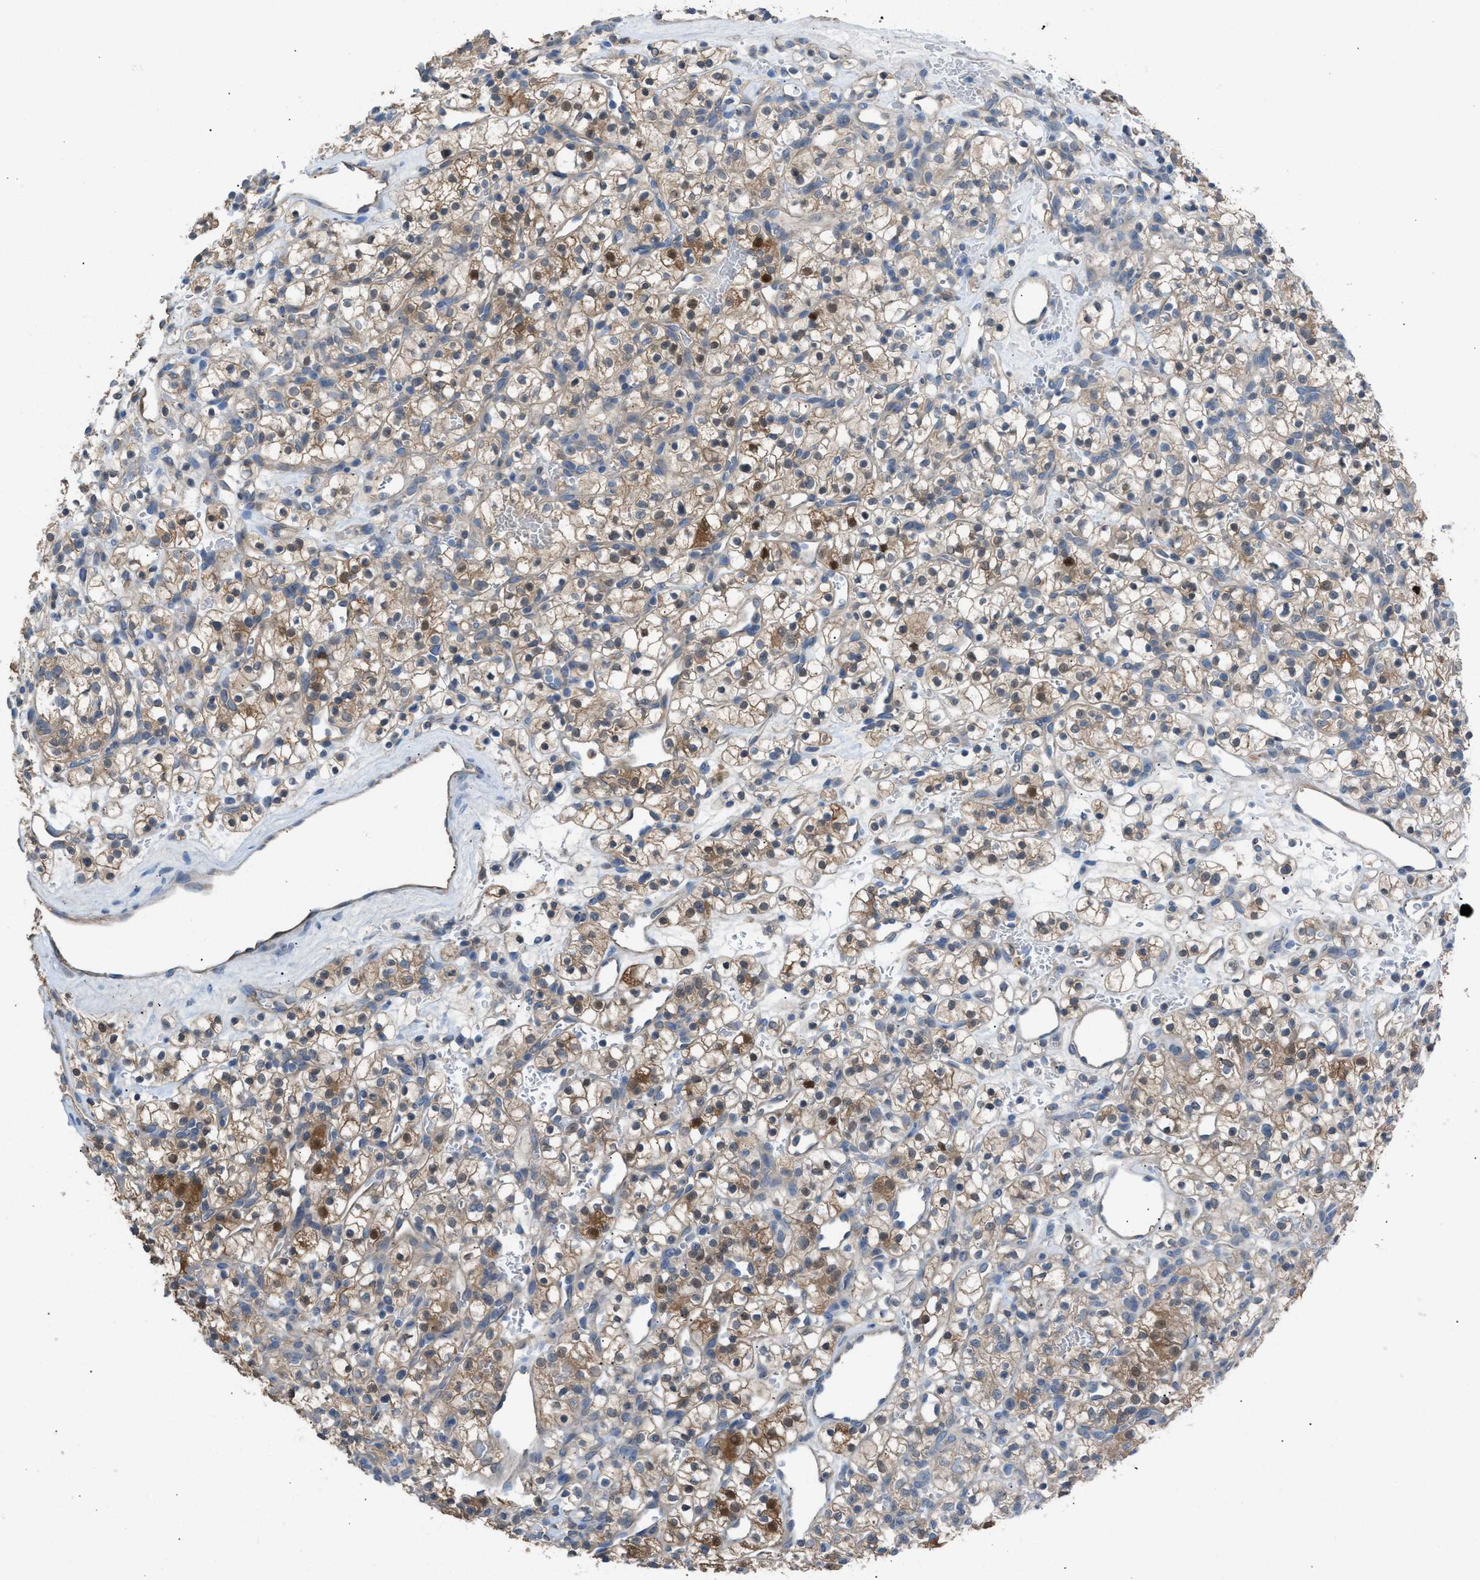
{"staining": {"intensity": "moderate", "quantity": "<25%", "location": "cytoplasmic/membranous"}, "tissue": "renal cancer", "cell_type": "Tumor cells", "image_type": "cancer", "snomed": [{"axis": "morphology", "description": "Adenocarcinoma, NOS"}, {"axis": "topography", "description": "Kidney"}], "caption": "Immunohistochemistry (IHC) image of human renal adenocarcinoma stained for a protein (brown), which shows low levels of moderate cytoplasmic/membranous expression in about <25% of tumor cells.", "gene": "NQO2", "patient": {"sex": "female", "age": 57}}